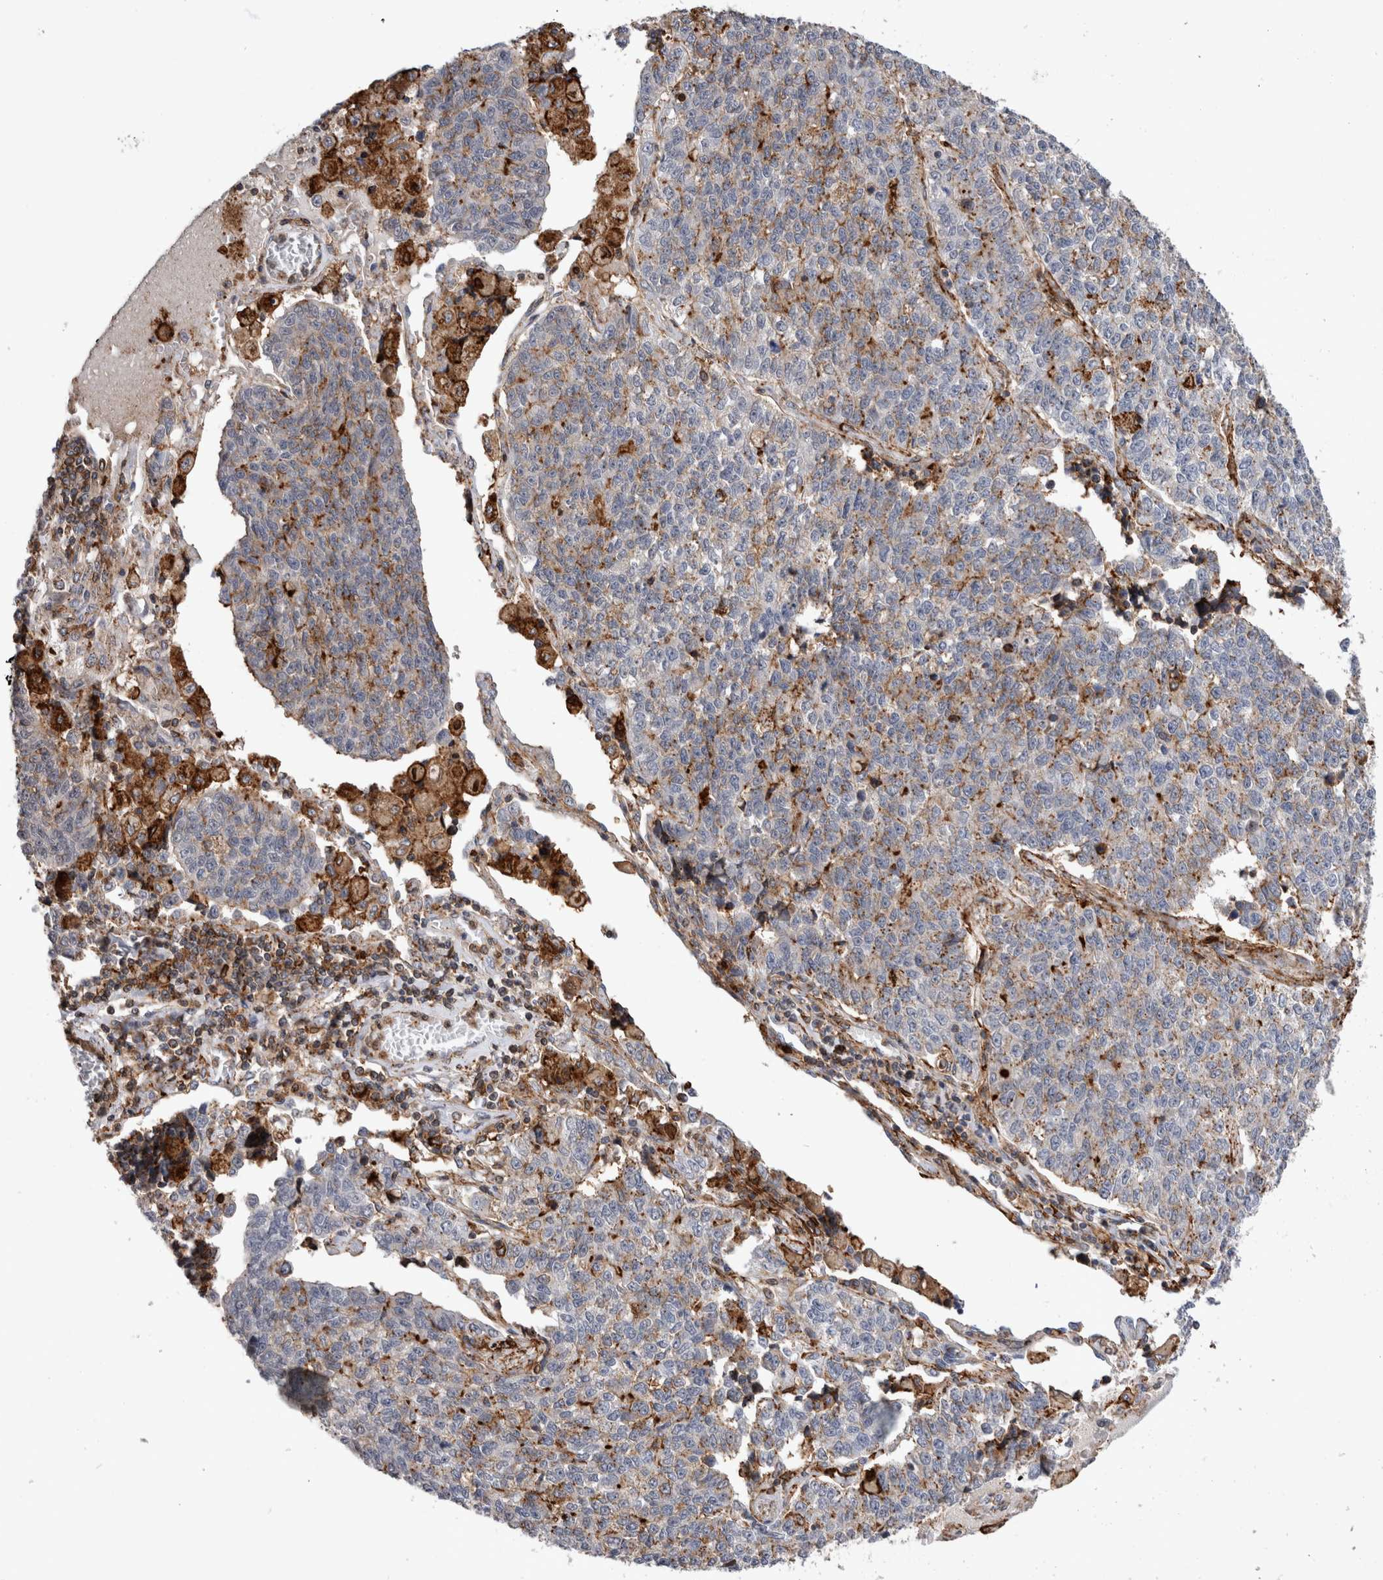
{"staining": {"intensity": "weak", "quantity": ">75%", "location": "cytoplasmic/membranous"}, "tissue": "lung cancer", "cell_type": "Tumor cells", "image_type": "cancer", "snomed": [{"axis": "morphology", "description": "Adenocarcinoma, NOS"}, {"axis": "topography", "description": "Lung"}], "caption": "Human lung adenocarcinoma stained with a brown dye demonstrates weak cytoplasmic/membranous positive staining in about >75% of tumor cells.", "gene": "CCDC88B", "patient": {"sex": "male", "age": 49}}